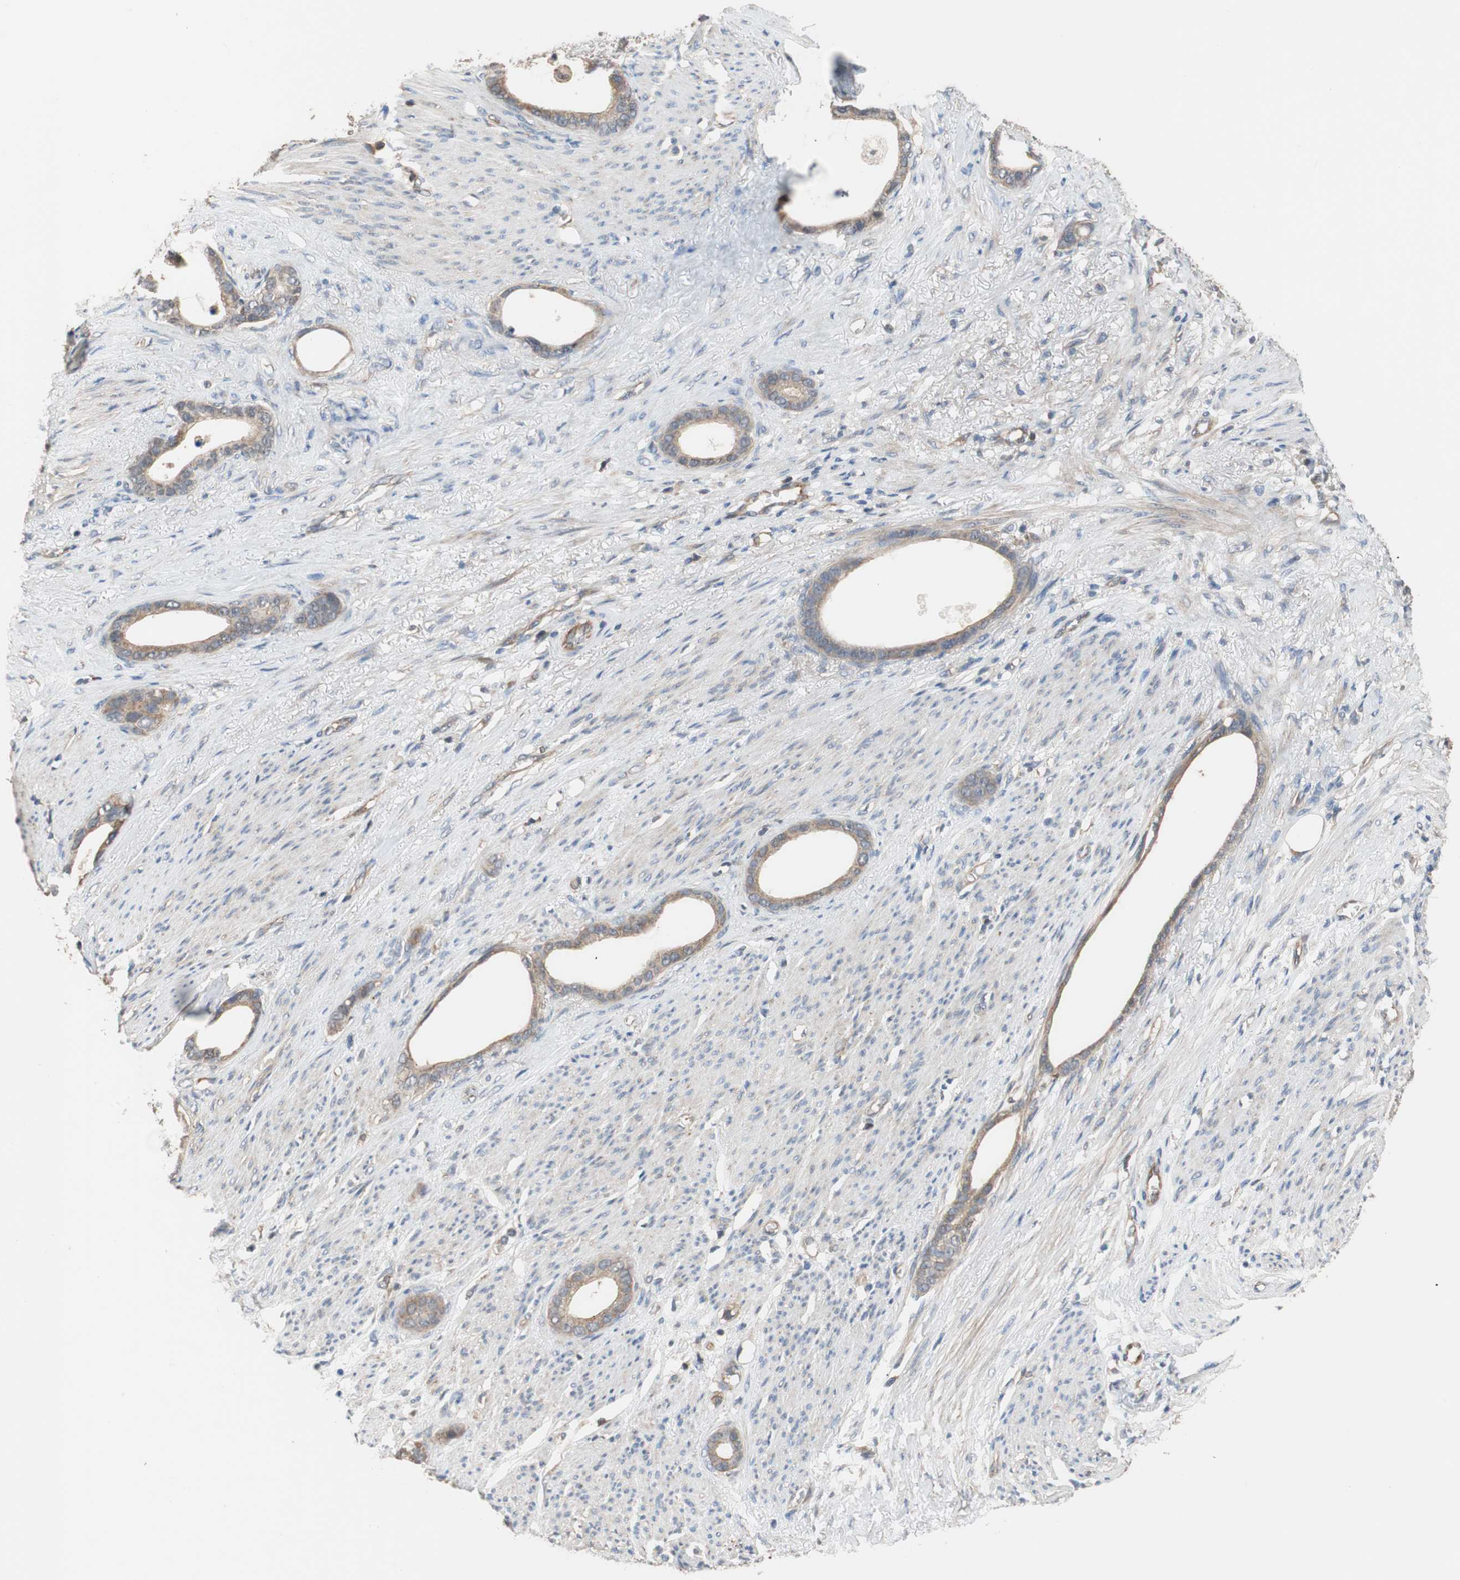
{"staining": {"intensity": "moderate", "quantity": ">75%", "location": "cytoplasmic/membranous"}, "tissue": "stomach cancer", "cell_type": "Tumor cells", "image_type": "cancer", "snomed": [{"axis": "morphology", "description": "Adenocarcinoma, NOS"}, {"axis": "topography", "description": "Stomach"}], "caption": "An immunohistochemistry histopathology image of tumor tissue is shown. Protein staining in brown labels moderate cytoplasmic/membranous positivity in stomach cancer within tumor cells.", "gene": "MAP4K2", "patient": {"sex": "female", "age": 75}}